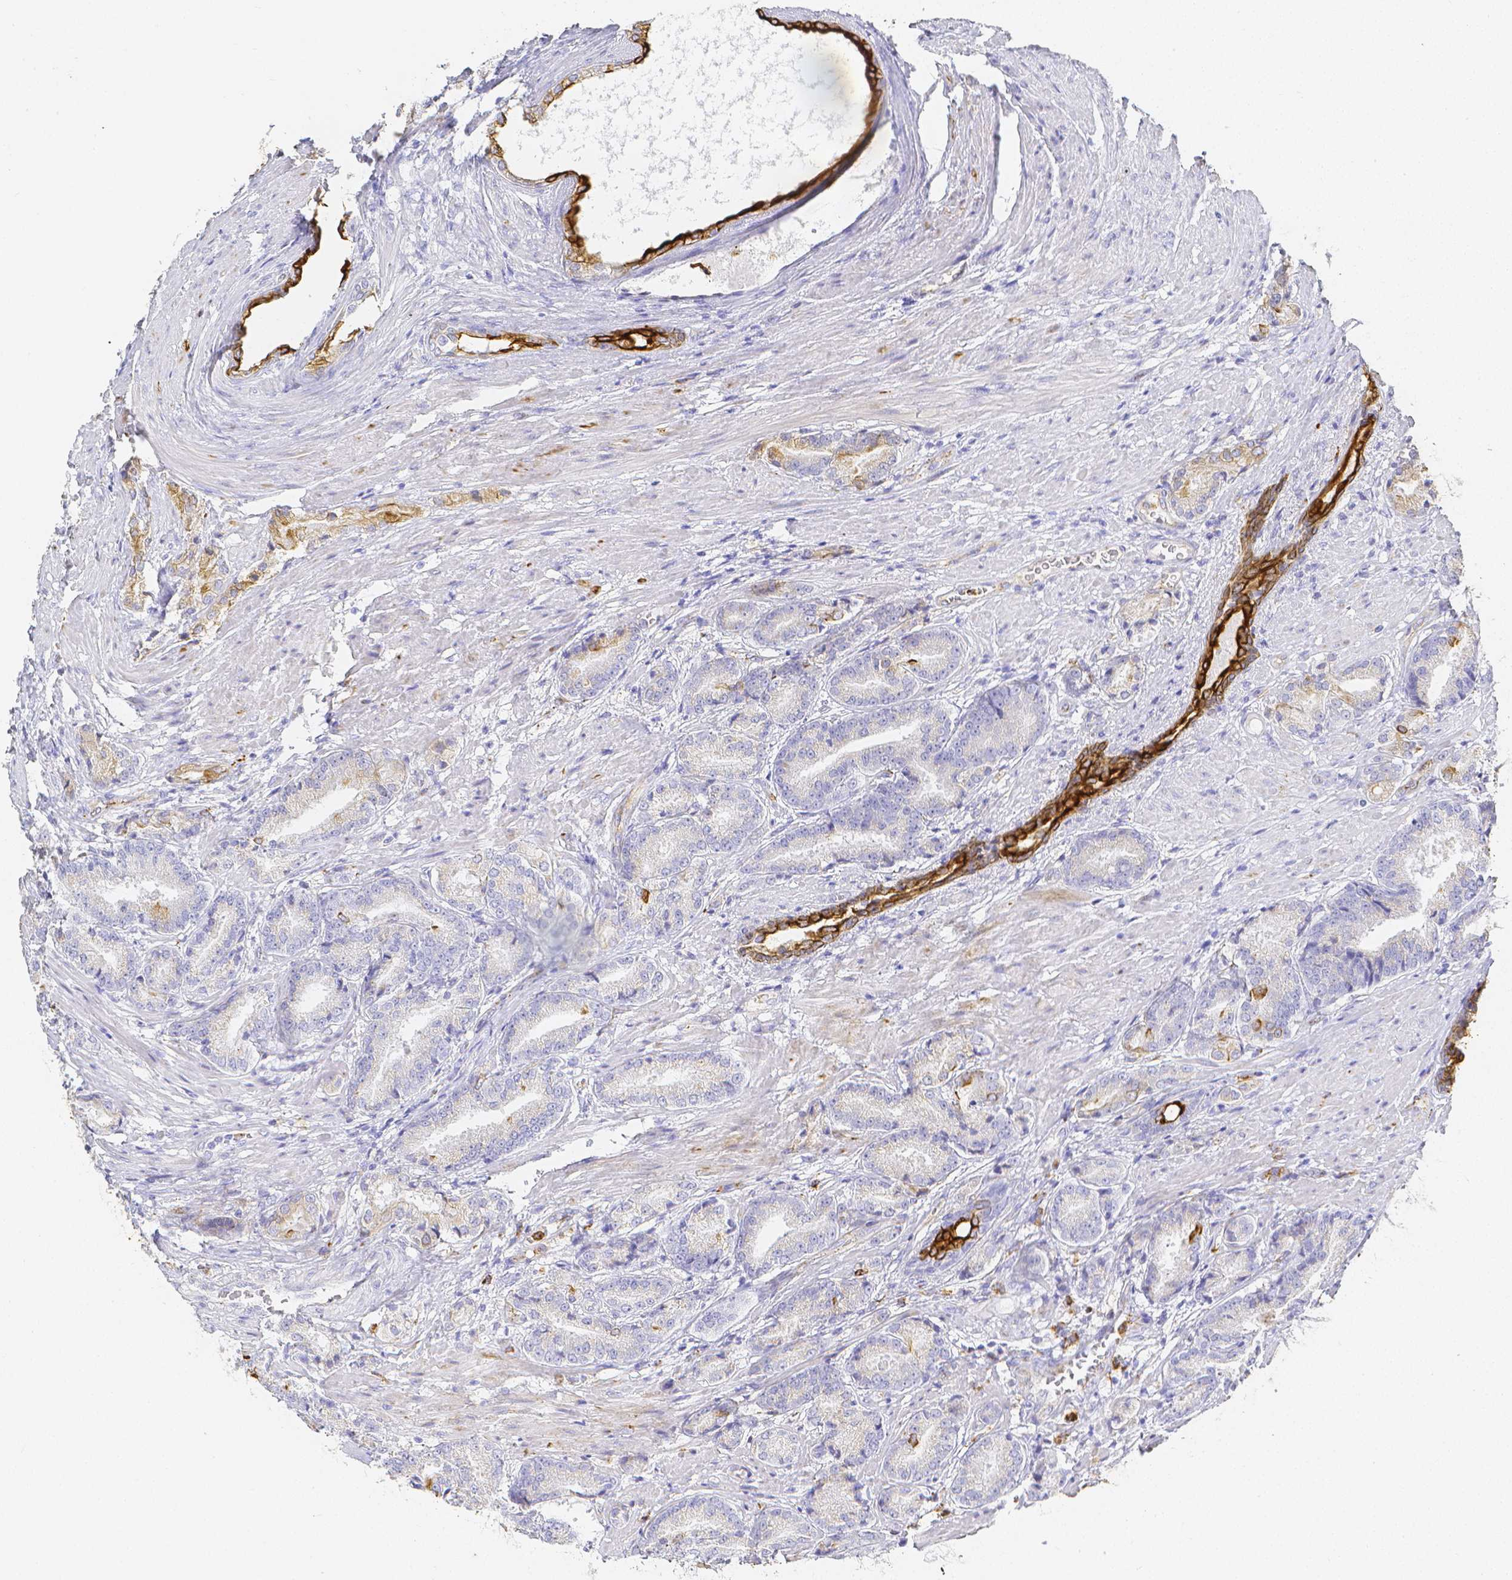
{"staining": {"intensity": "negative", "quantity": "none", "location": "none"}, "tissue": "prostate cancer", "cell_type": "Tumor cells", "image_type": "cancer", "snomed": [{"axis": "morphology", "description": "Adenocarcinoma, High grade"}, {"axis": "topography", "description": "Prostate and seminal vesicle, NOS"}], "caption": "Human high-grade adenocarcinoma (prostate) stained for a protein using immunohistochemistry reveals no expression in tumor cells.", "gene": "SMURF1", "patient": {"sex": "male", "age": 61}}